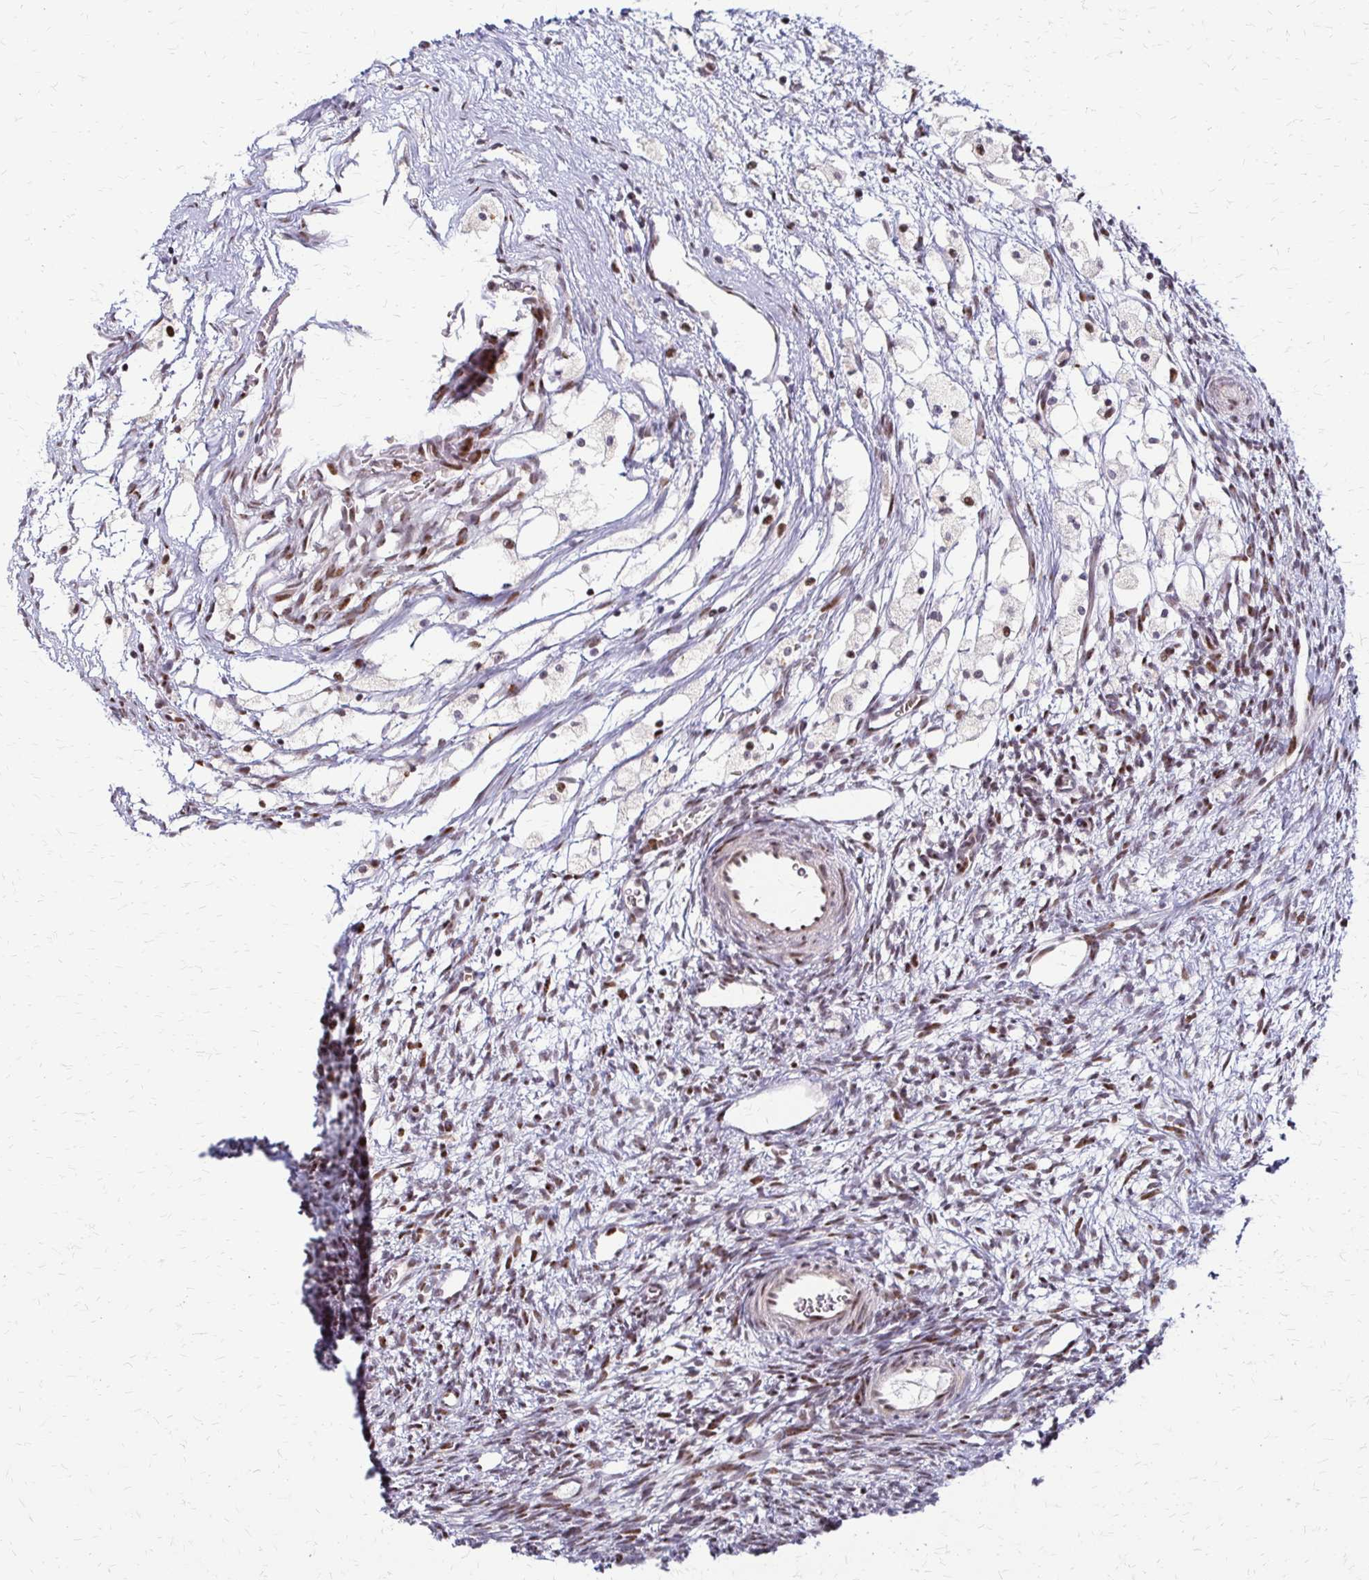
{"staining": {"intensity": "weak", "quantity": "<25%", "location": "cytoplasmic/membranous"}, "tissue": "ovary", "cell_type": "Follicle cells", "image_type": "normal", "snomed": [{"axis": "morphology", "description": "Normal tissue, NOS"}, {"axis": "topography", "description": "Ovary"}], "caption": "Ovary was stained to show a protein in brown. There is no significant positivity in follicle cells. Nuclei are stained in blue.", "gene": "TRIR", "patient": {"sex": "female", "age": 34}}